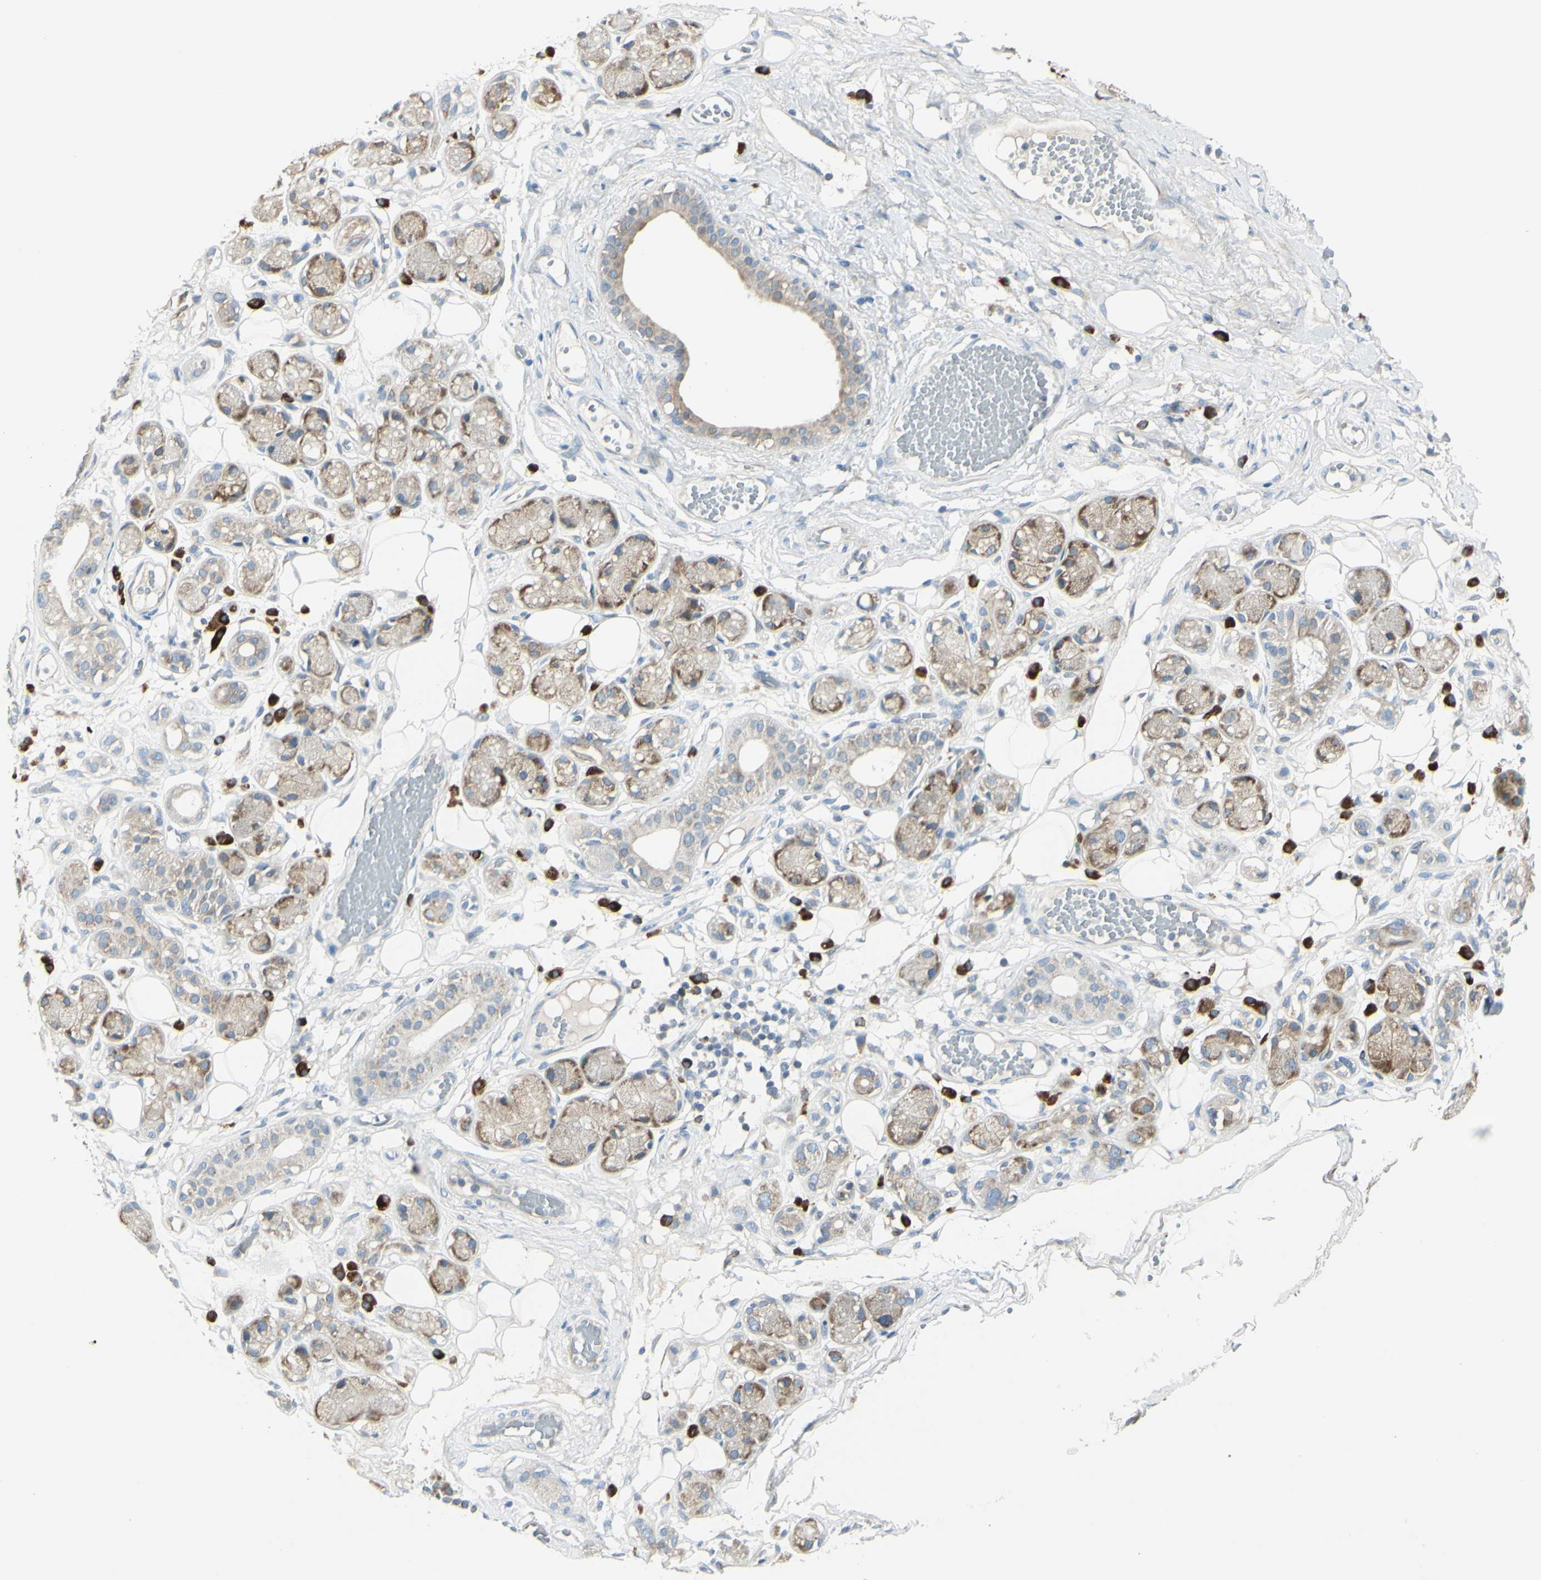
{"staining": {"intensity": "negative", "quantity": "none", "location": "none"}, "tissue": "adipose tissue", "cell_type": "Adipocytes", "image_type": "normal", "snomed": [{"axis": "morphology", "description": "Normal tissue, NOS"}, {"axis": "morphology", "description": "Inflammation, NOS"}, {"axis": "topography", "description": "Vascular tissue"}, {"axis": "topography", "description": "Salivary gland"}], "caption": "A high-resolution micrograph shows immunohistochemistry (IHC) staining of normal adipose tissue, which demonstrates no significant staining in adipocytes.", "gene": "SELENOS", "patient": {"sex": "female", "age": 75}}